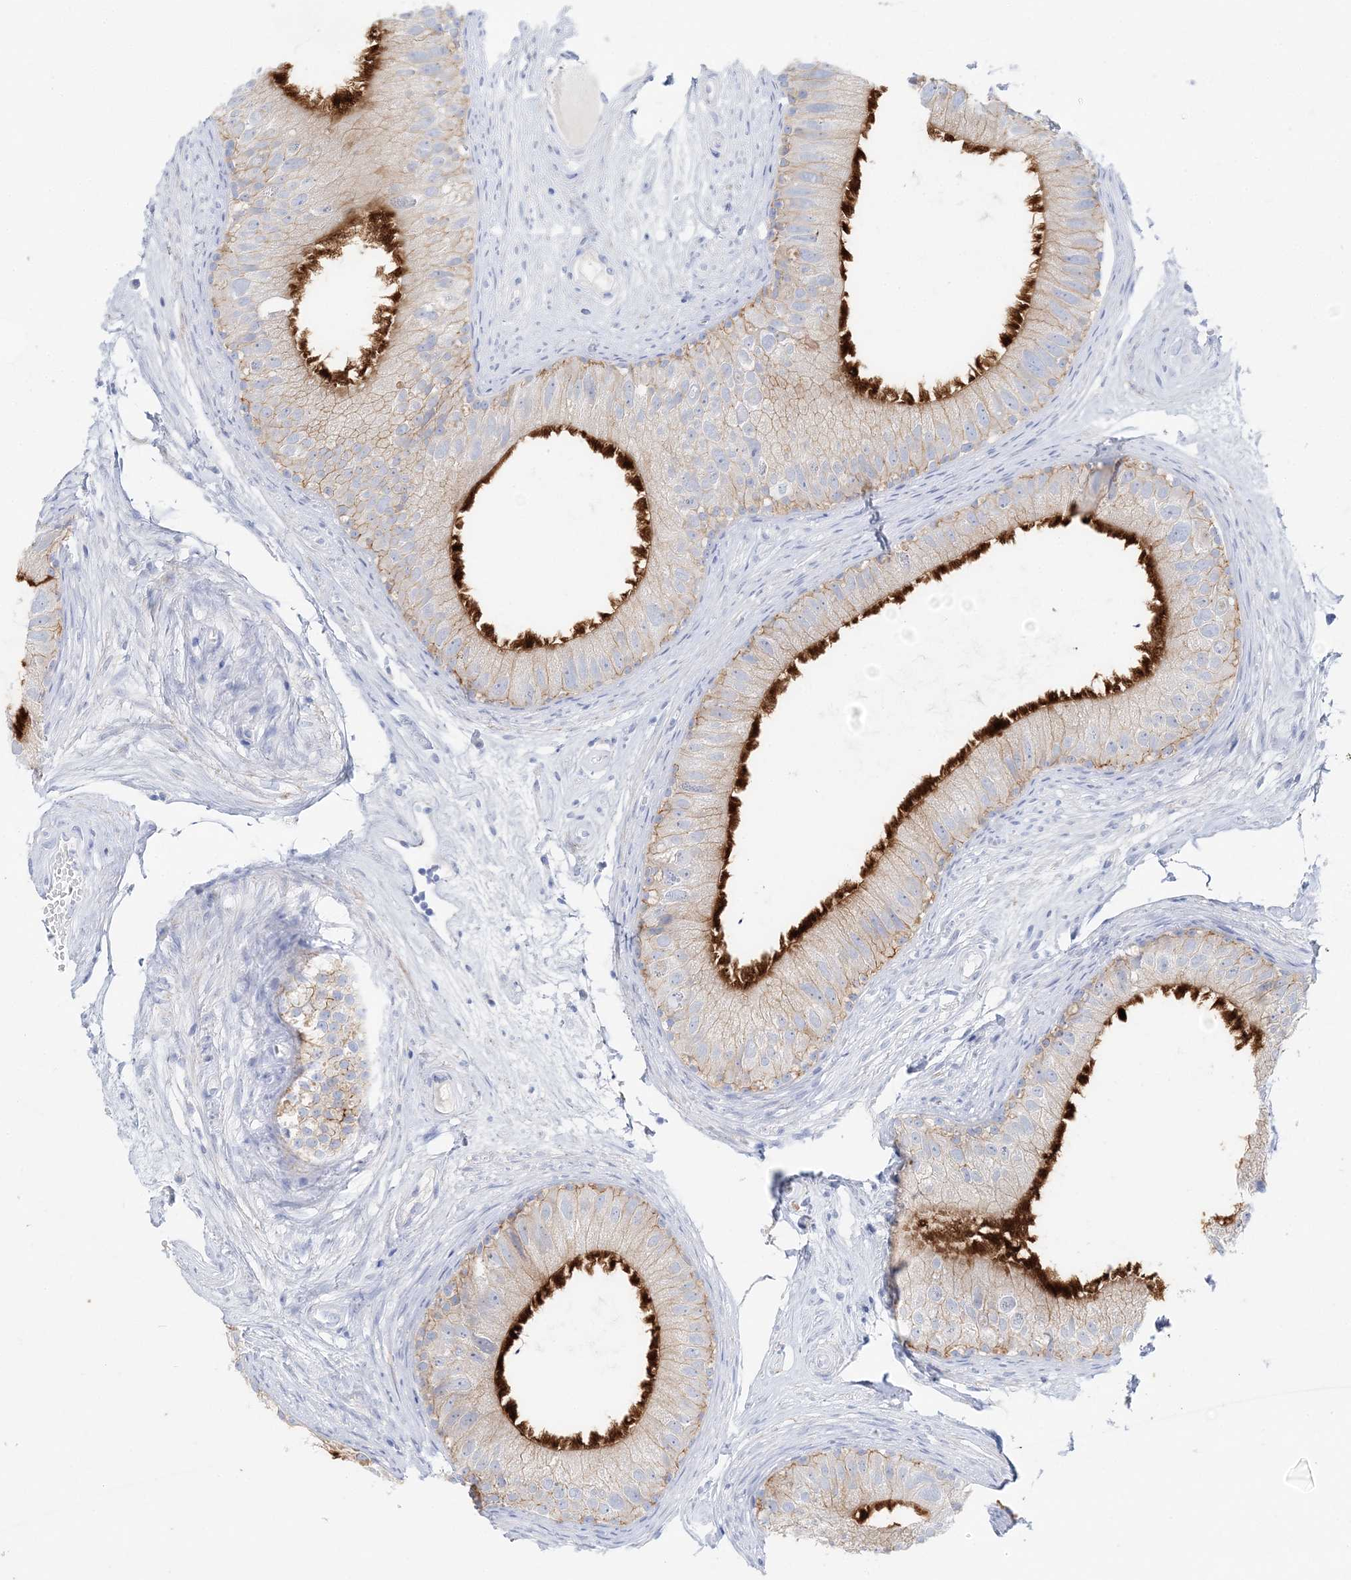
{"staining": {"intensity": "strong", "quantity": "25%-75%", "location": "cytoplasmic/membranous"}, "tissue": "epididymis", "cell_type": "Glandular cells", "image_type": "normal", "snomed": [{"axis": "morphology", "description": "Normal tissue, NOS"}, {"axis": "topography", "description": "Epididymis"}], "caption": "Brown immunohistochemical staining in unremarkable epididymis shows strong cytoplasmic/membranous expression in about 25%-75% of glandular cells.", "gene": "SLC5A6", "patient": {"sex": "male", "age": 77}}